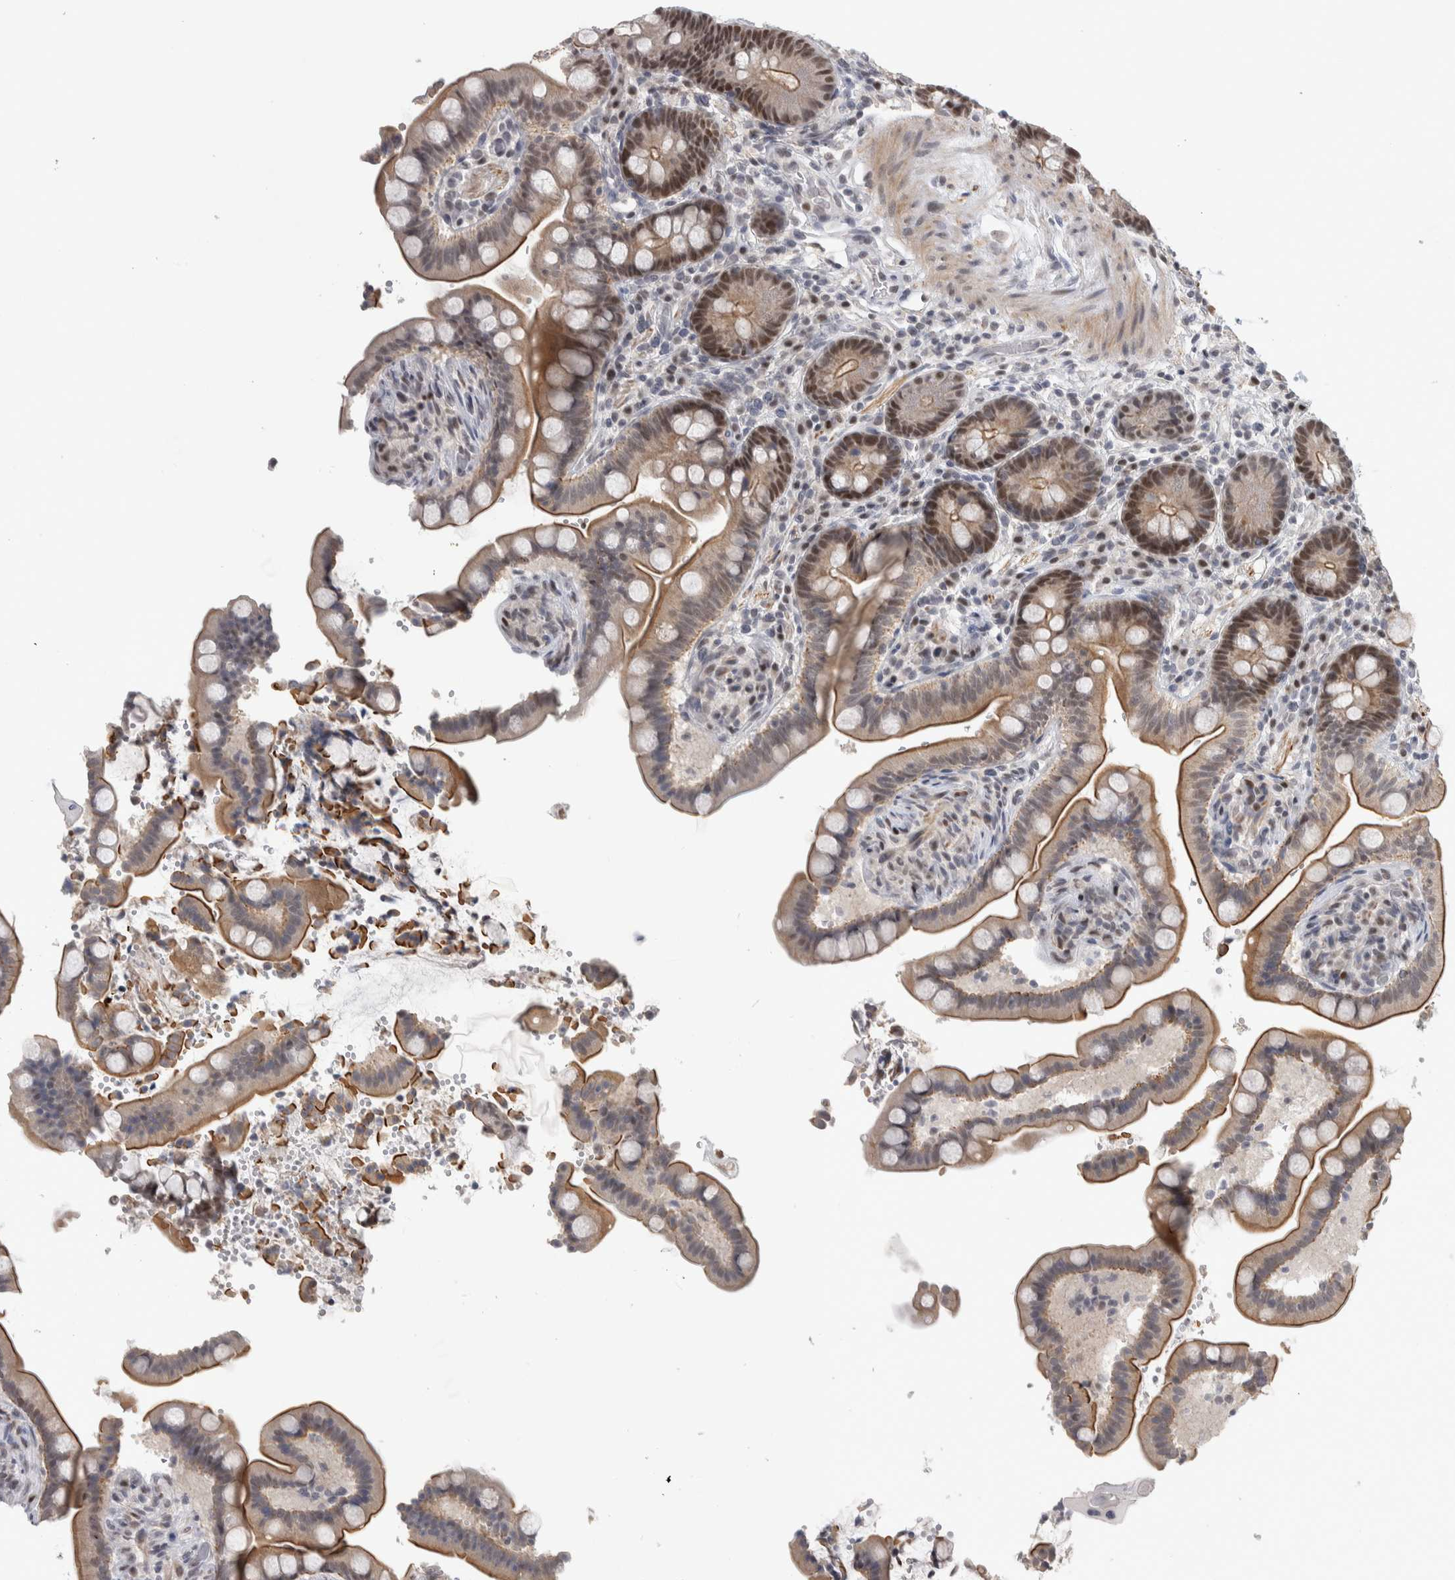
{"staining": {"intensity": "negative", "quantity": "none", "location": "none"}, "tissue": "colon", "cell_type": "Endothelial cells", "image_type": "normal", "snomed": [{"axis": "morphology", "description": "Normal tissue, NOS"}, {"axis": "topography", "description": "Smooth muscle"}, {"axis": "topography", "description": "Colon"}], "caption": "Immunohistochemistry of benign colon shows no expression in endothelial cells.", "gene": "HEXIM2", "patient": {"sex": "male", "age": 73}}